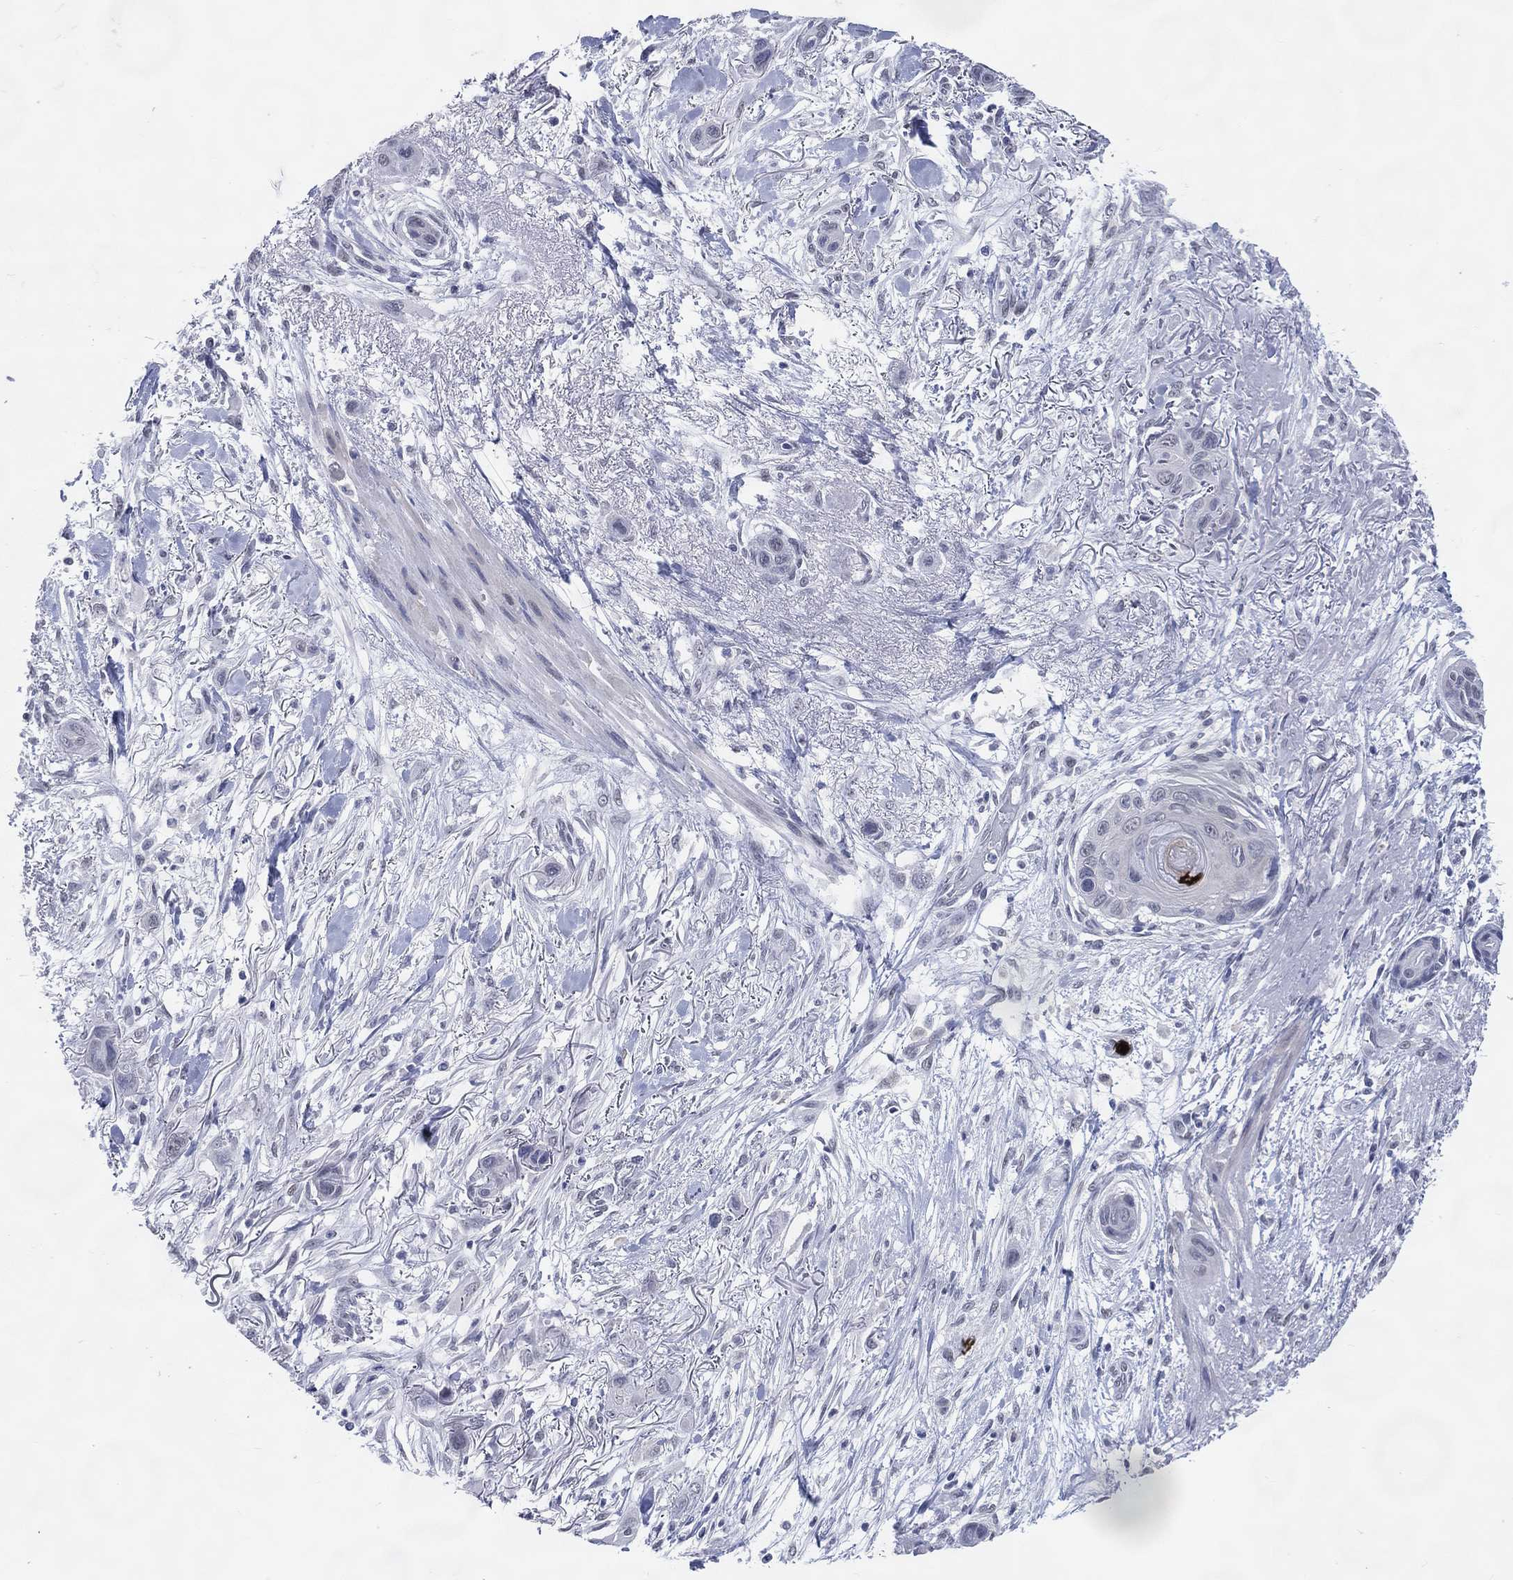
{"staining": {"intensity": "negative", "quantity": "none", "location": "none"}, "tissue": "skin cancer", "cell_type": "Tumor cells", "image_type": "cancer", "snomed": [{"axis": "morphology", "description": "Squamous cell carcinoma, NOS"}, {"axis": "topography", "description": "Skin"}], "caption": "Immunohistochemistry (IHC) of human skin cancer (squamous cell carcinoma) shows no positivity in tumor cells.", "gene": "CFAP58", "patient": {"sex": "male", "age": 79}}